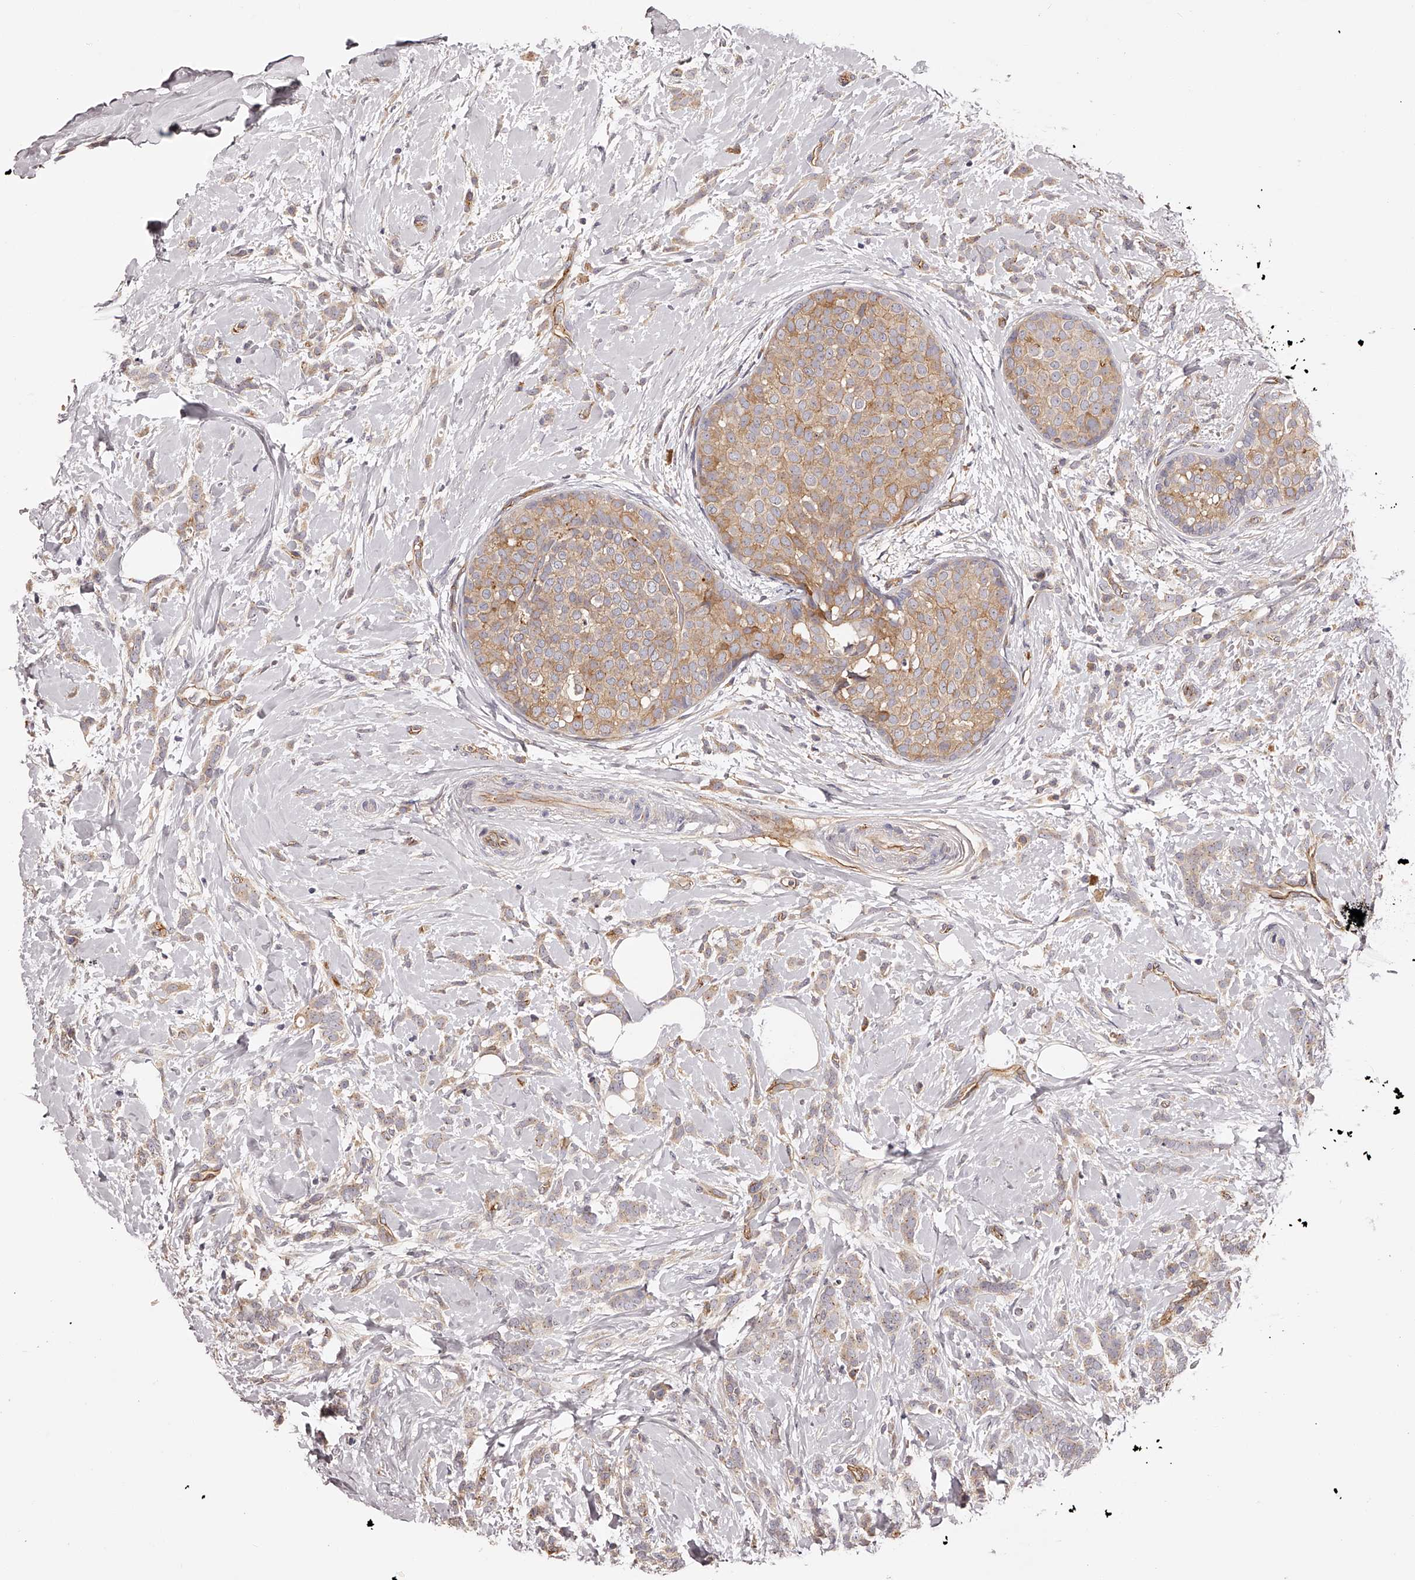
{"staining": {"intensity": "weak", "quantity": ">75%", "location": "cytoplasmic/membranous"}, "tissue": "breast cancer", "cell_type": "Tumor cells", "image_type": "cancer", "snomed": [{"axis": "morphology", "description": "Lobular carcinoma, in situ"}, {"axis": "morphology", "description": "Lobular carcinoma"}, {"axis": "topography", "description": "Breast"}], "caption": "Weak cytoplasmic/membranous protein expression is present in approximately >75% of tumor cells in breast cancer (lobular carcinoma).", "gene": "LTV1", "patient": {"sex": "female", "age": 41}}